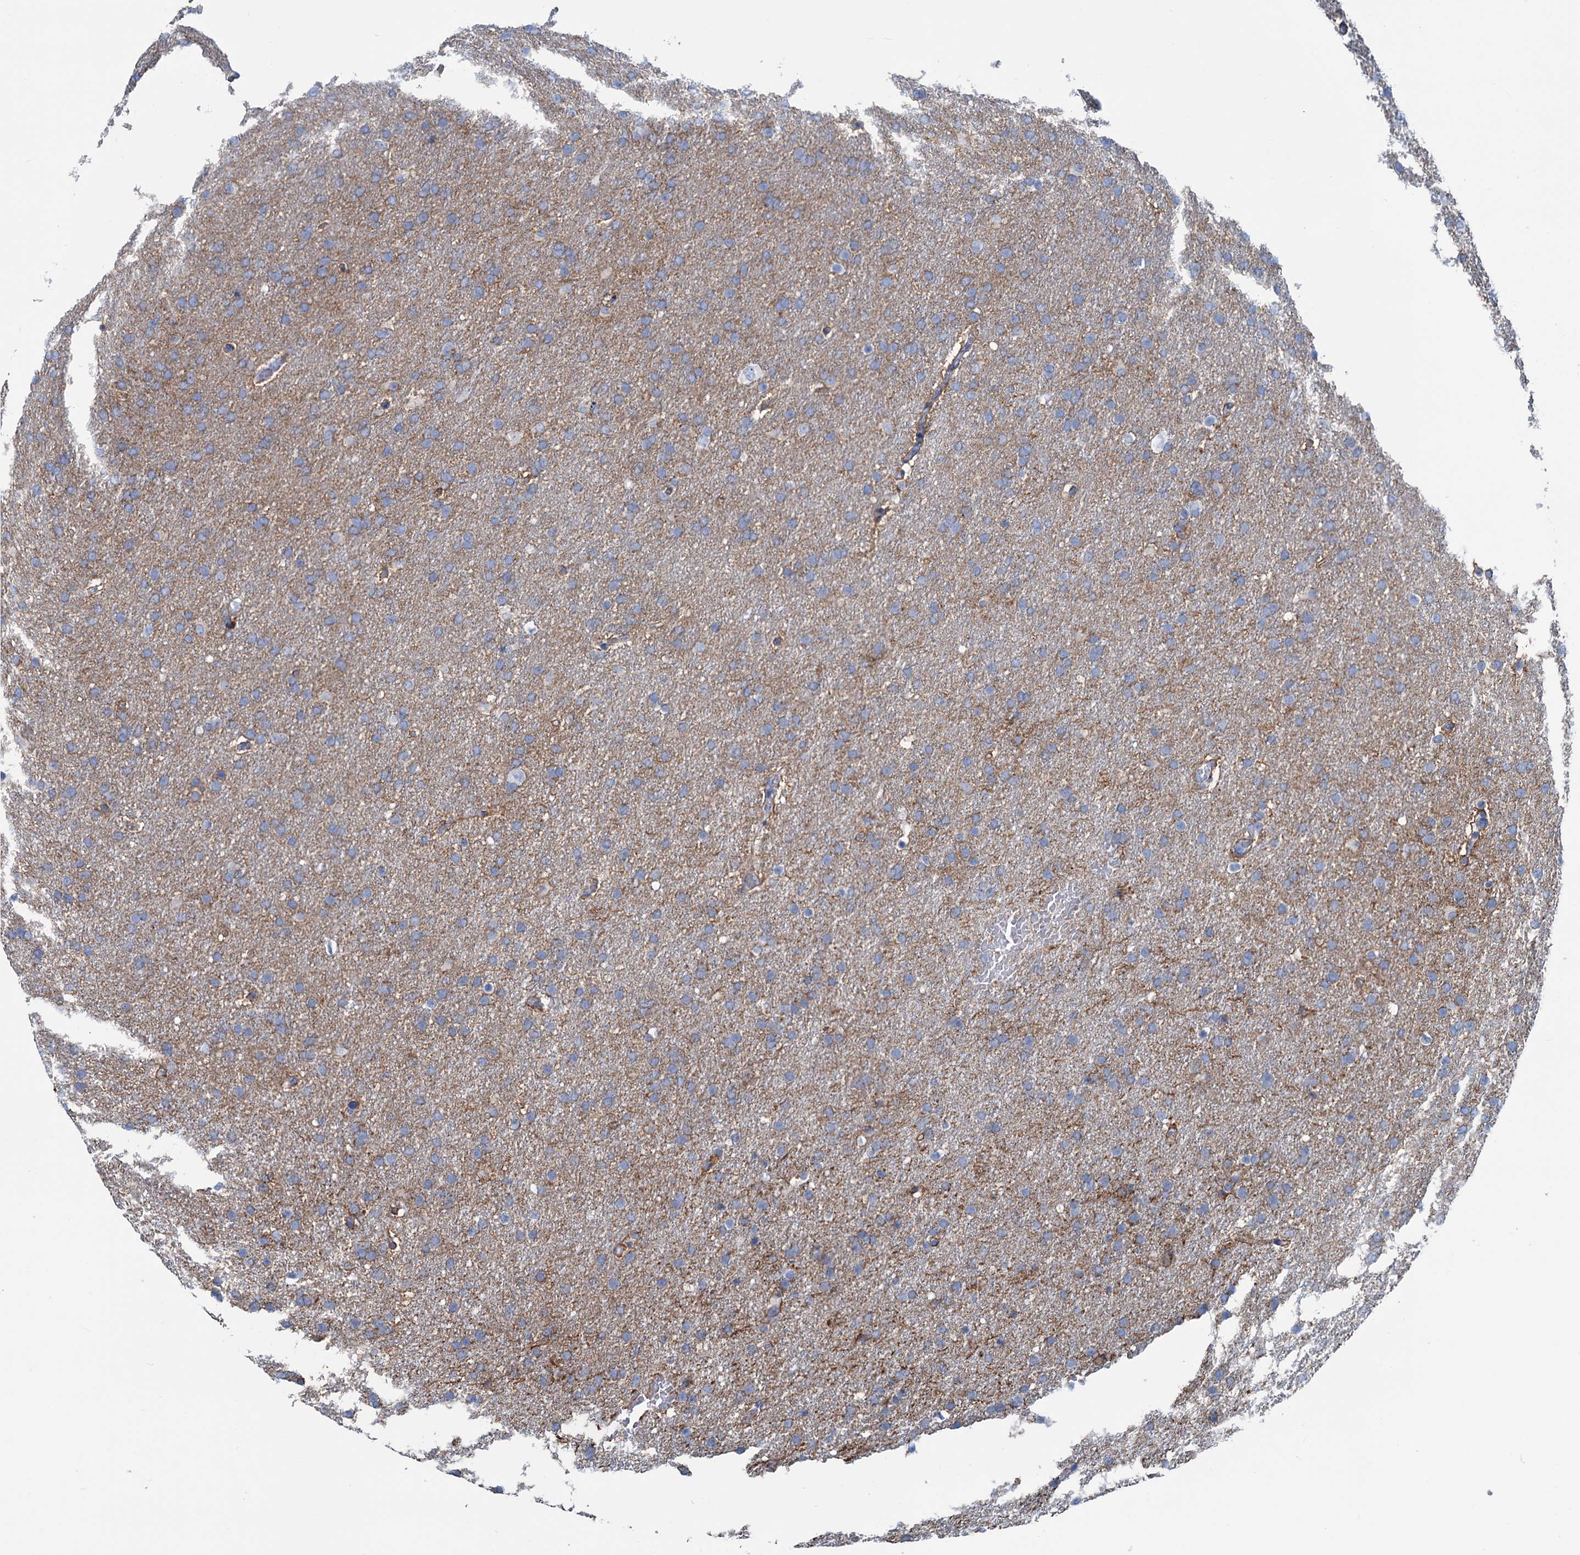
{"staining": {"intensity": "weak", "quantity": "25%-75%", "location": "cytoplasmic/membranous"}, "tissue": "glioma", "cell_type": "Tumor cells", "image_type": "cancer", "snomed": [{"axis": "morphology", "description": "Glioma, malignant, High grade"}, {"axis": "topography", "description": "Brain"}], "caption": "Tumor cells show low levels of weak cytoplasmic/membranous positivity in about 25%-75% of cells in glioma. (DAB (3,3'-diaminobenzidine) IHC, brown staining for protein, blue staining for nuclei).", "gene": "SLC1A3", "patient": {"sex": "male", "age": 72}}